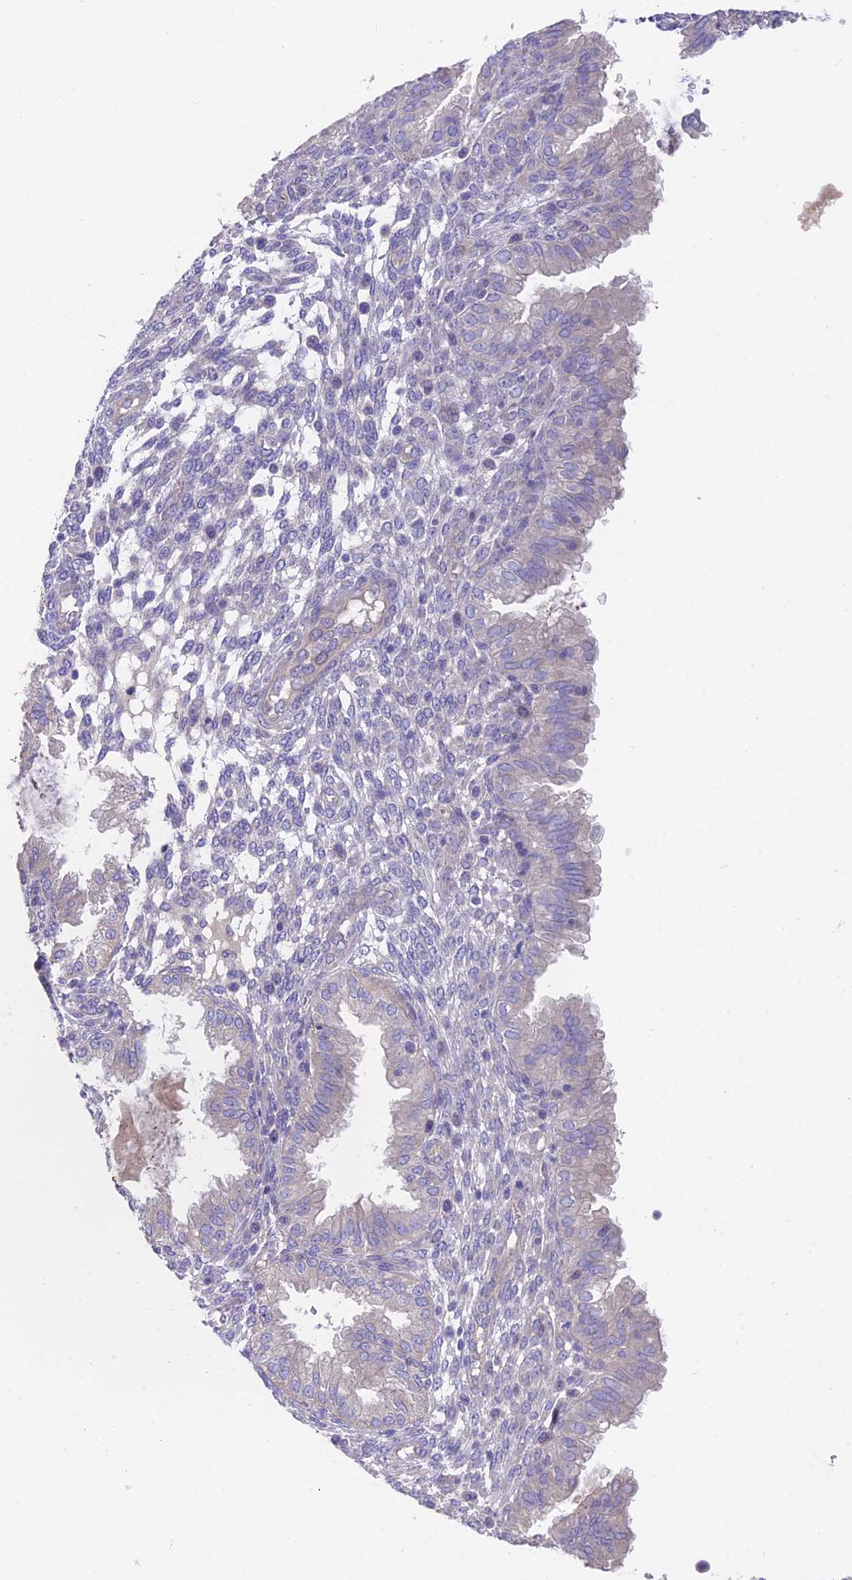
{"staining": {"intensity": "negative", "quantity": "none", "location": "none"}, "tissue": "endometrium", "cell_type": "Cells in endometrial stroma", "image_type": "normal", "snomed": [{"axis": "morphology", "description": "Normal tissue, NOS"}, {"axis": "topography", "description": "Endometrium"}], "caption": "The immunohistochemistry photomicrograph has no significant positivity in cells in endometrial stroma of endometrium. (DAB immunohistochemistry (IHC) visualized using brightfield microscopy, high magnification).", "gene": "FAM168B", "patient": {"sex": "female", "age": 33}}